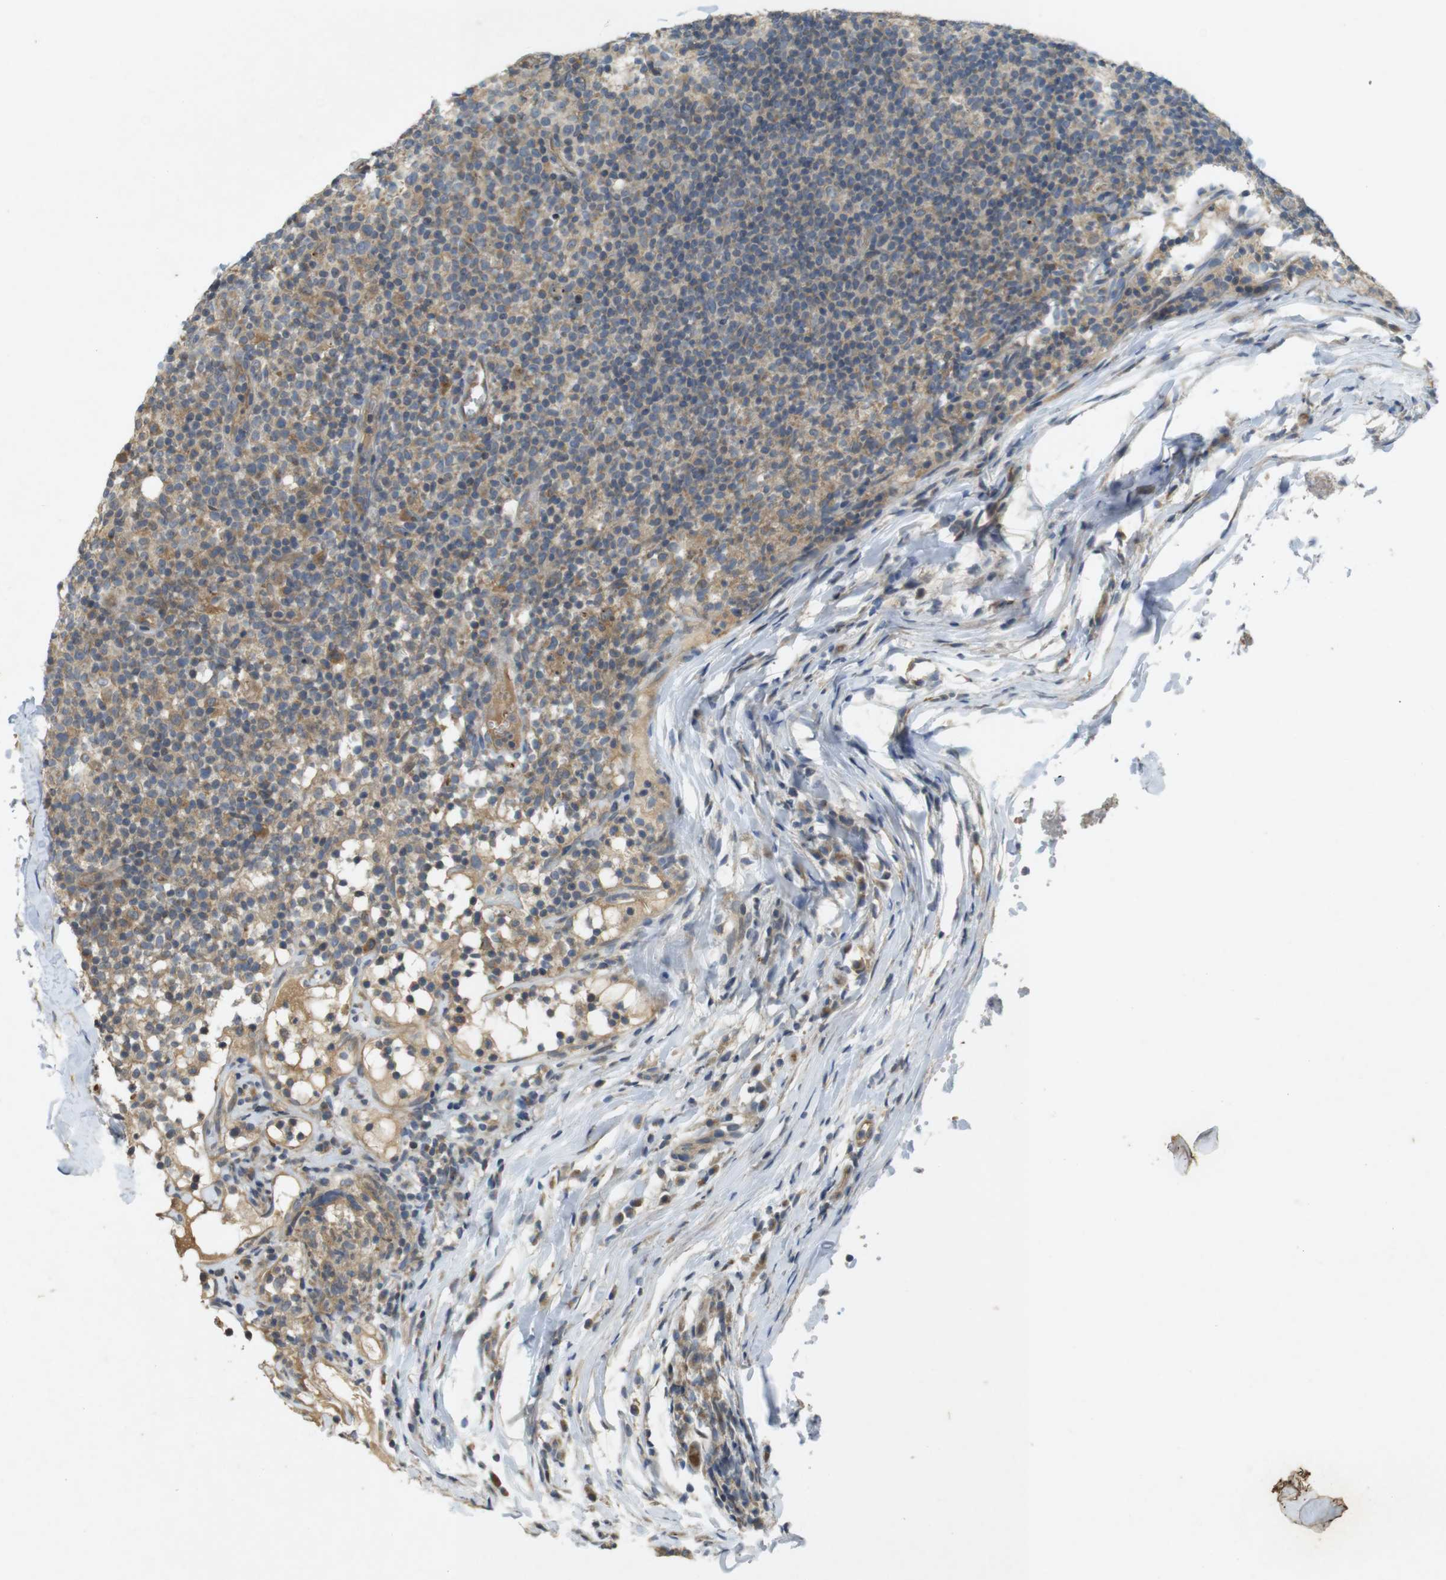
{"staining": {"intensity": "weak", "quantity": "25%-75%", "location": "cytoplasmic/membranous"}, "tissue": "lymph node", "cell_type": "Germinal center cells", "image_type": "normal", "snomed": [{"axis": "morphology", "description": "Normal tissue, NOS"}, {"axis": "morphology", "description": "Inflammation, NOS"}, {"axis": "topography", "description": "Lymph node"}], "caption": "Germinal center cells display weak cytoplasmic/membranous staining in approximately 25%-75% of cells in benign lymph node.", "gene": "CLTC", "patient": {"sex": "male", "age": 55}}